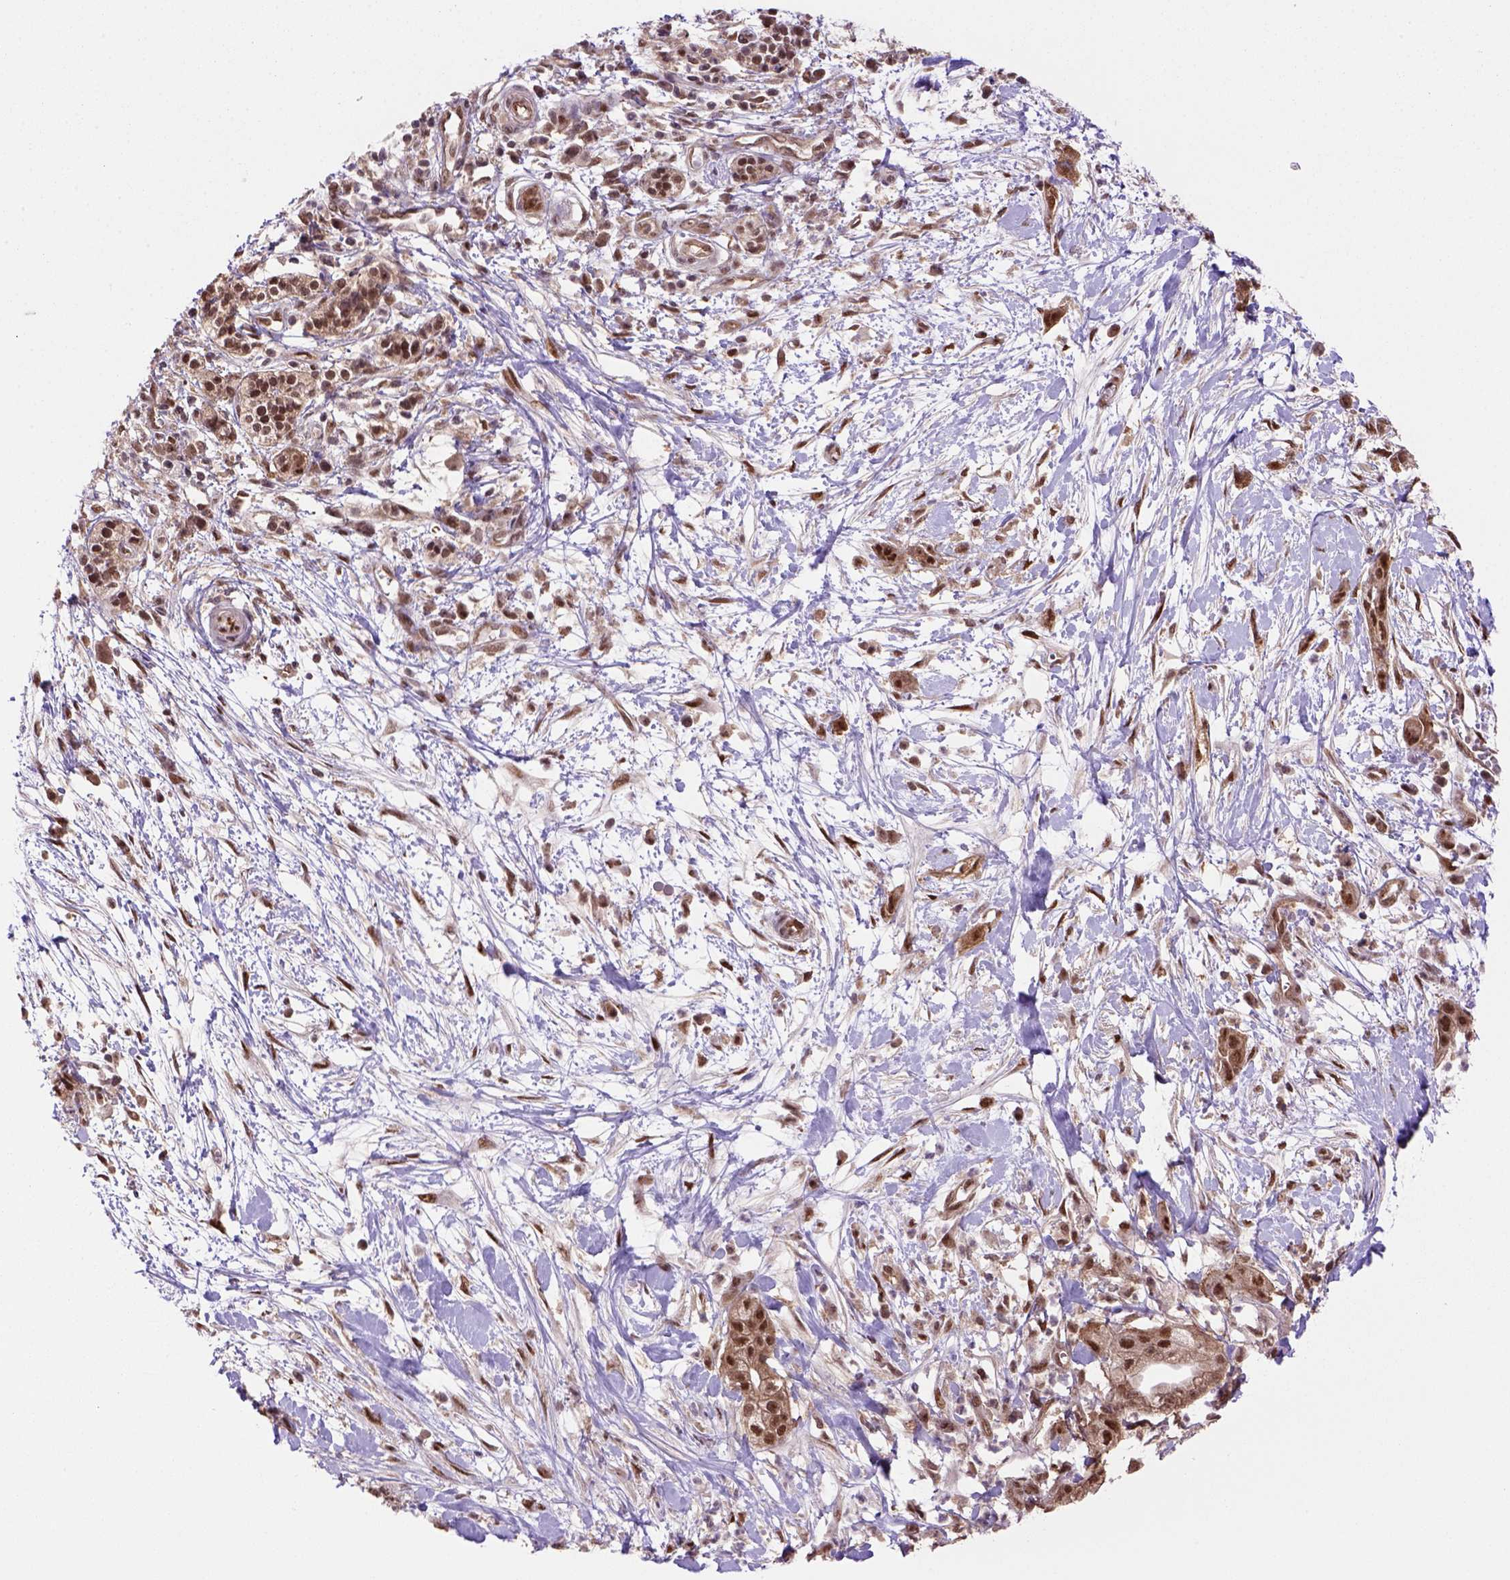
{"staining": {"intensity": "strong", "quantity": ">75%", "location": "cytoplasmic/membranous,nuclear"}, "tissue": "pancreatic cancer", "cell_type": "Tumor cells", "image_type": "cancer", "snomed": [{"axis": "morphology", "description": "Normal tissue, NOS"}, {"axis": "morphology", "description": "Adenocarcinoma, NOS"}, {"axis": "topography", "description": "Lymph node"}, {"axis": "topography", "description": "Pancreas"}], "caption": "IHC of pancreatic cancer shows high levels of strong cytoplasmic/membranous and nuclear expression in about >75% of tumor cells.", "gene": "PSMC2", "patient": {"sex": "female", "age": 58}}